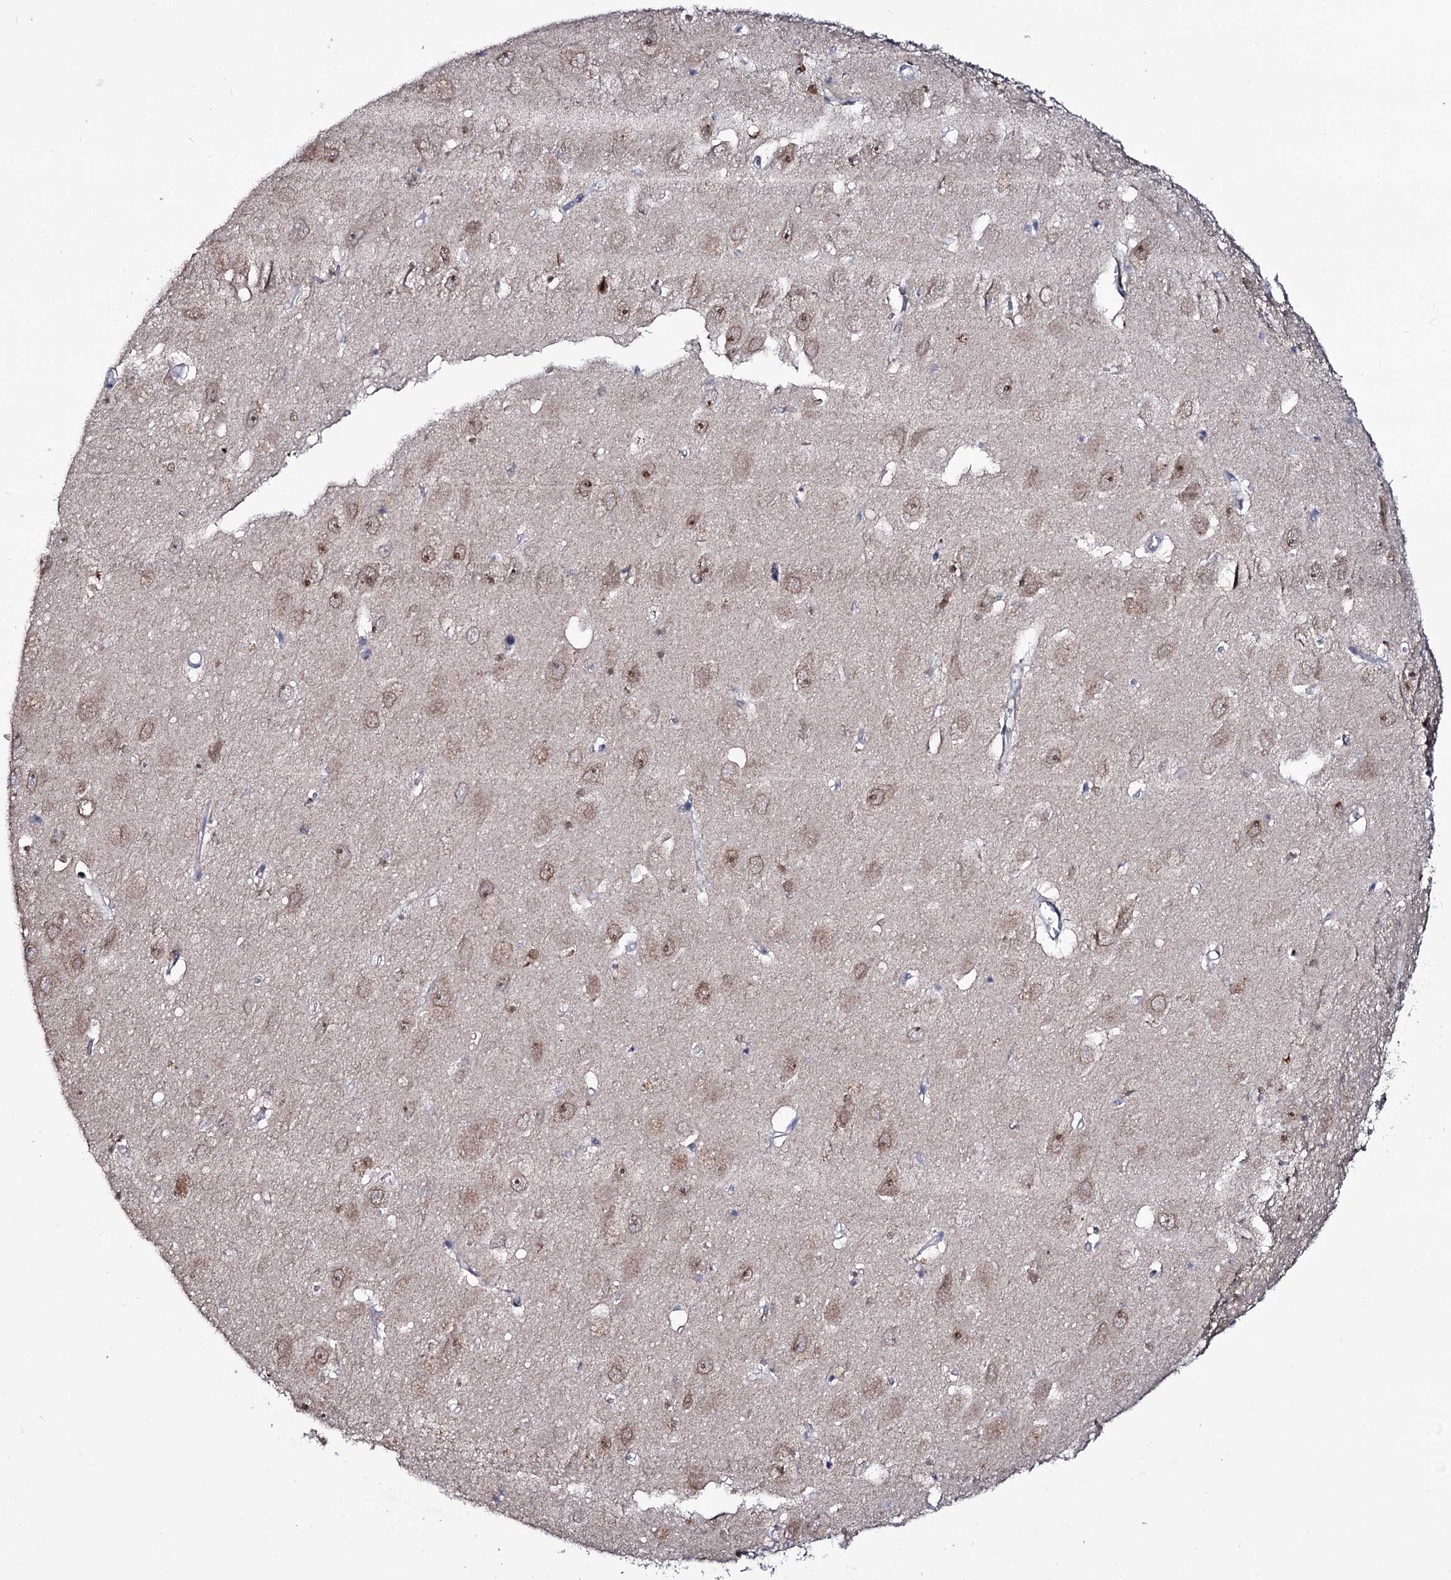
{"staining": {"intensity": "negative", "quantity": "none", "location": "none"}, "tissue": "hippocampus", "cell_type": "Glial cells", "image_type": "normal", "snomed": [{"axis": "morphology", "description": "Normal tissue, NOS"}, {"axis": "topography", "description": "Hippocampus"}], "caption": "IHC histopathology image of normal hippocampus stained for a protein (brown), which reveals no expression in glial cells. The staining was performed using DAB (3,3'-diaminobenzidine) to visualize the protein expression in brown, while the nuclei were stained in blue with hematoxylin (Magnification: 20x).", "gene": "SMCHD1", "patient": {"sex": "female", "age": 64}}